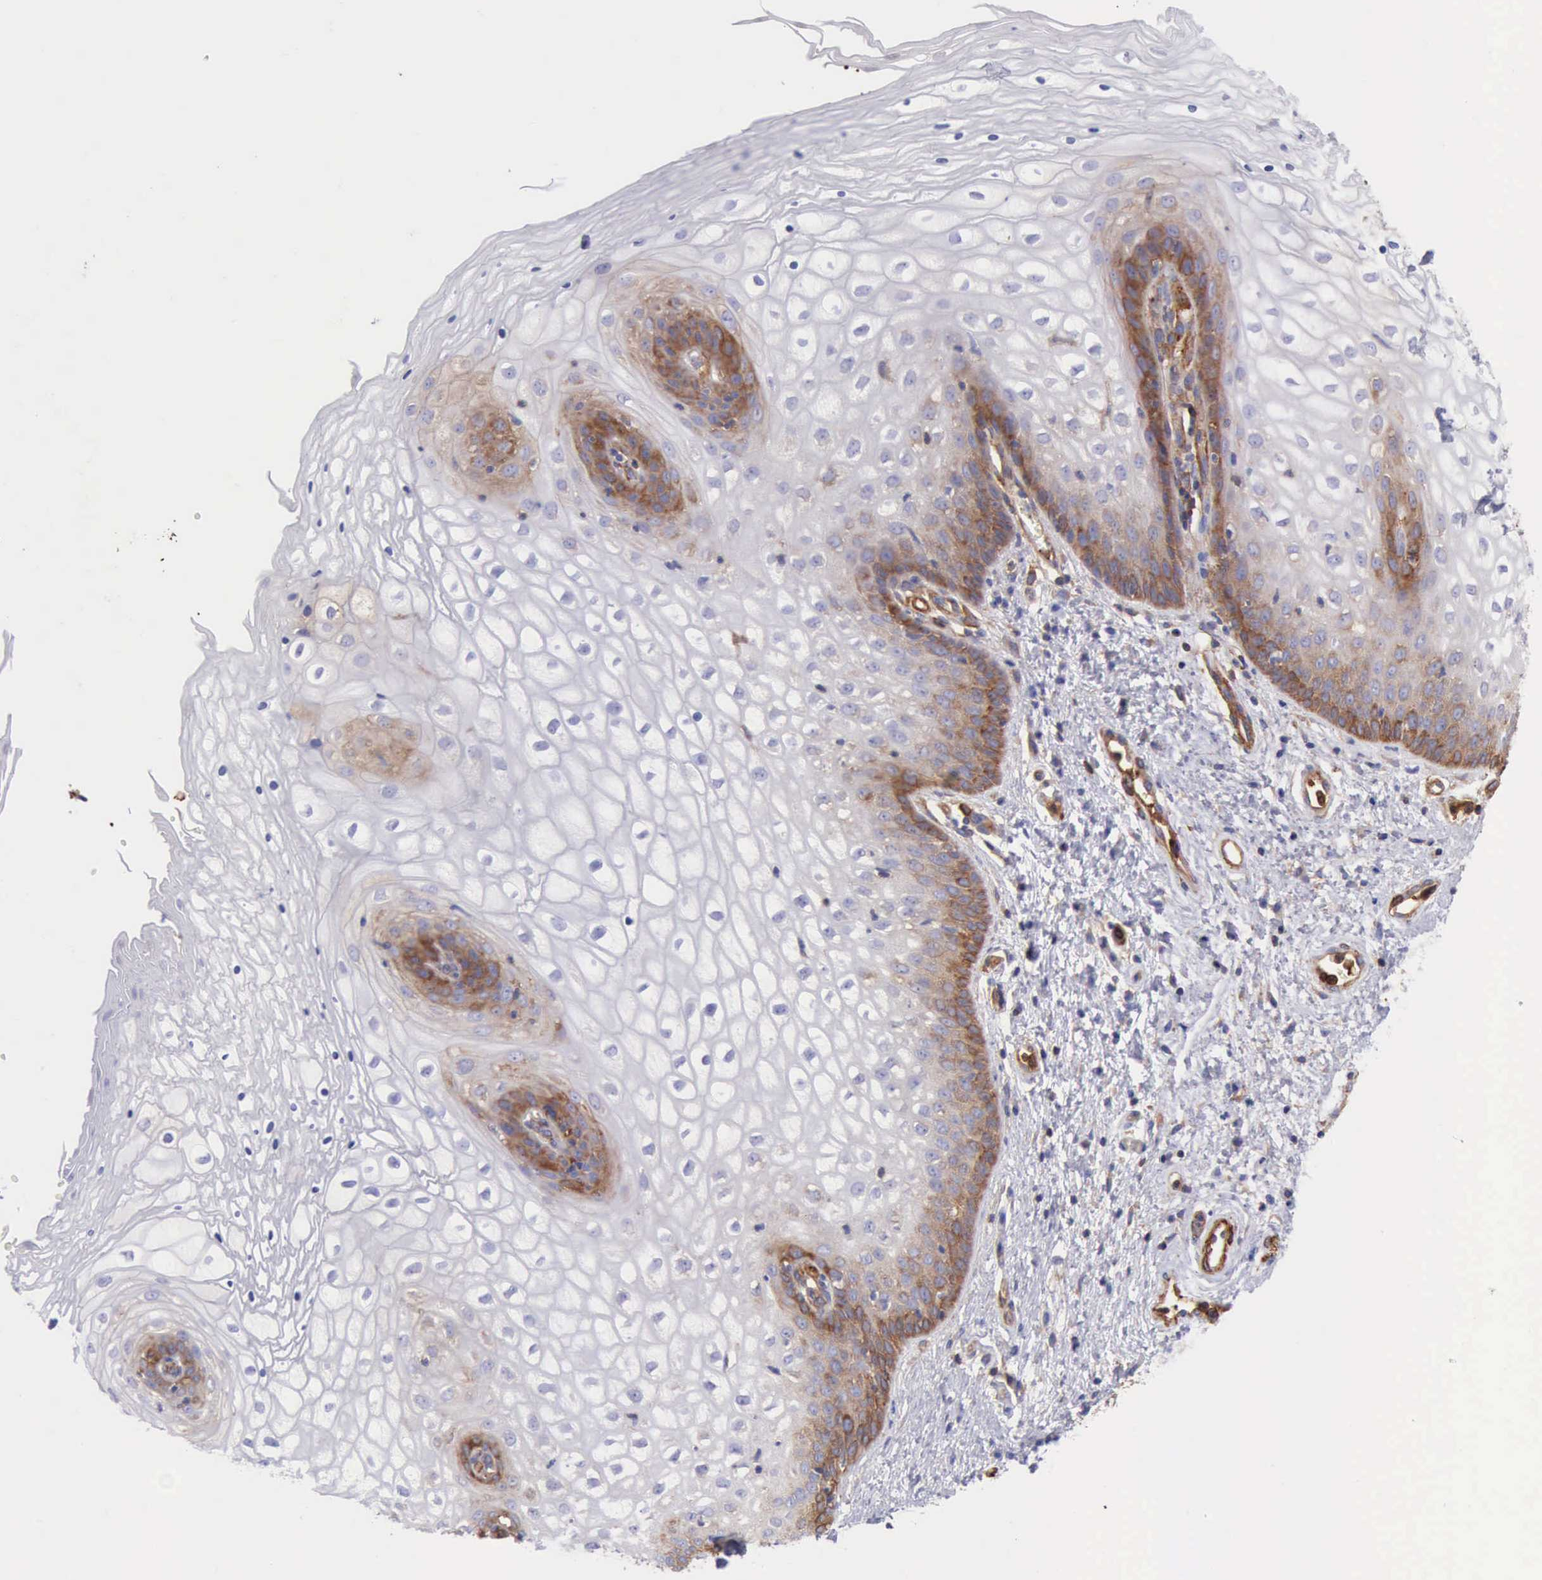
{"staining": {"intensity": "moderate", "quantity": "<25%", "location": "cytoplasmic/membranous"}, "tissue": "vagina", "cell_type": "Squamous epithelial cells", "image_type": "normal", "snomed": [{"axis": "morphology", "description": "Normal tissue, NOS"}, {"axis": "topography", "description": "Vagina"}], "caption": "Immunohistochemical staining of unremarkable human vagina demonstrates low levels of moderate cytoplasmic/membranous staining in approximately <25% of squamous epithelial cells. The protein is stained brown, and the nuclei are stained in blue (DAB IHC with brightfield microscopy, high magnification).", "gene": "FLNA", "patient": {"sex": "female", "age": 34}}